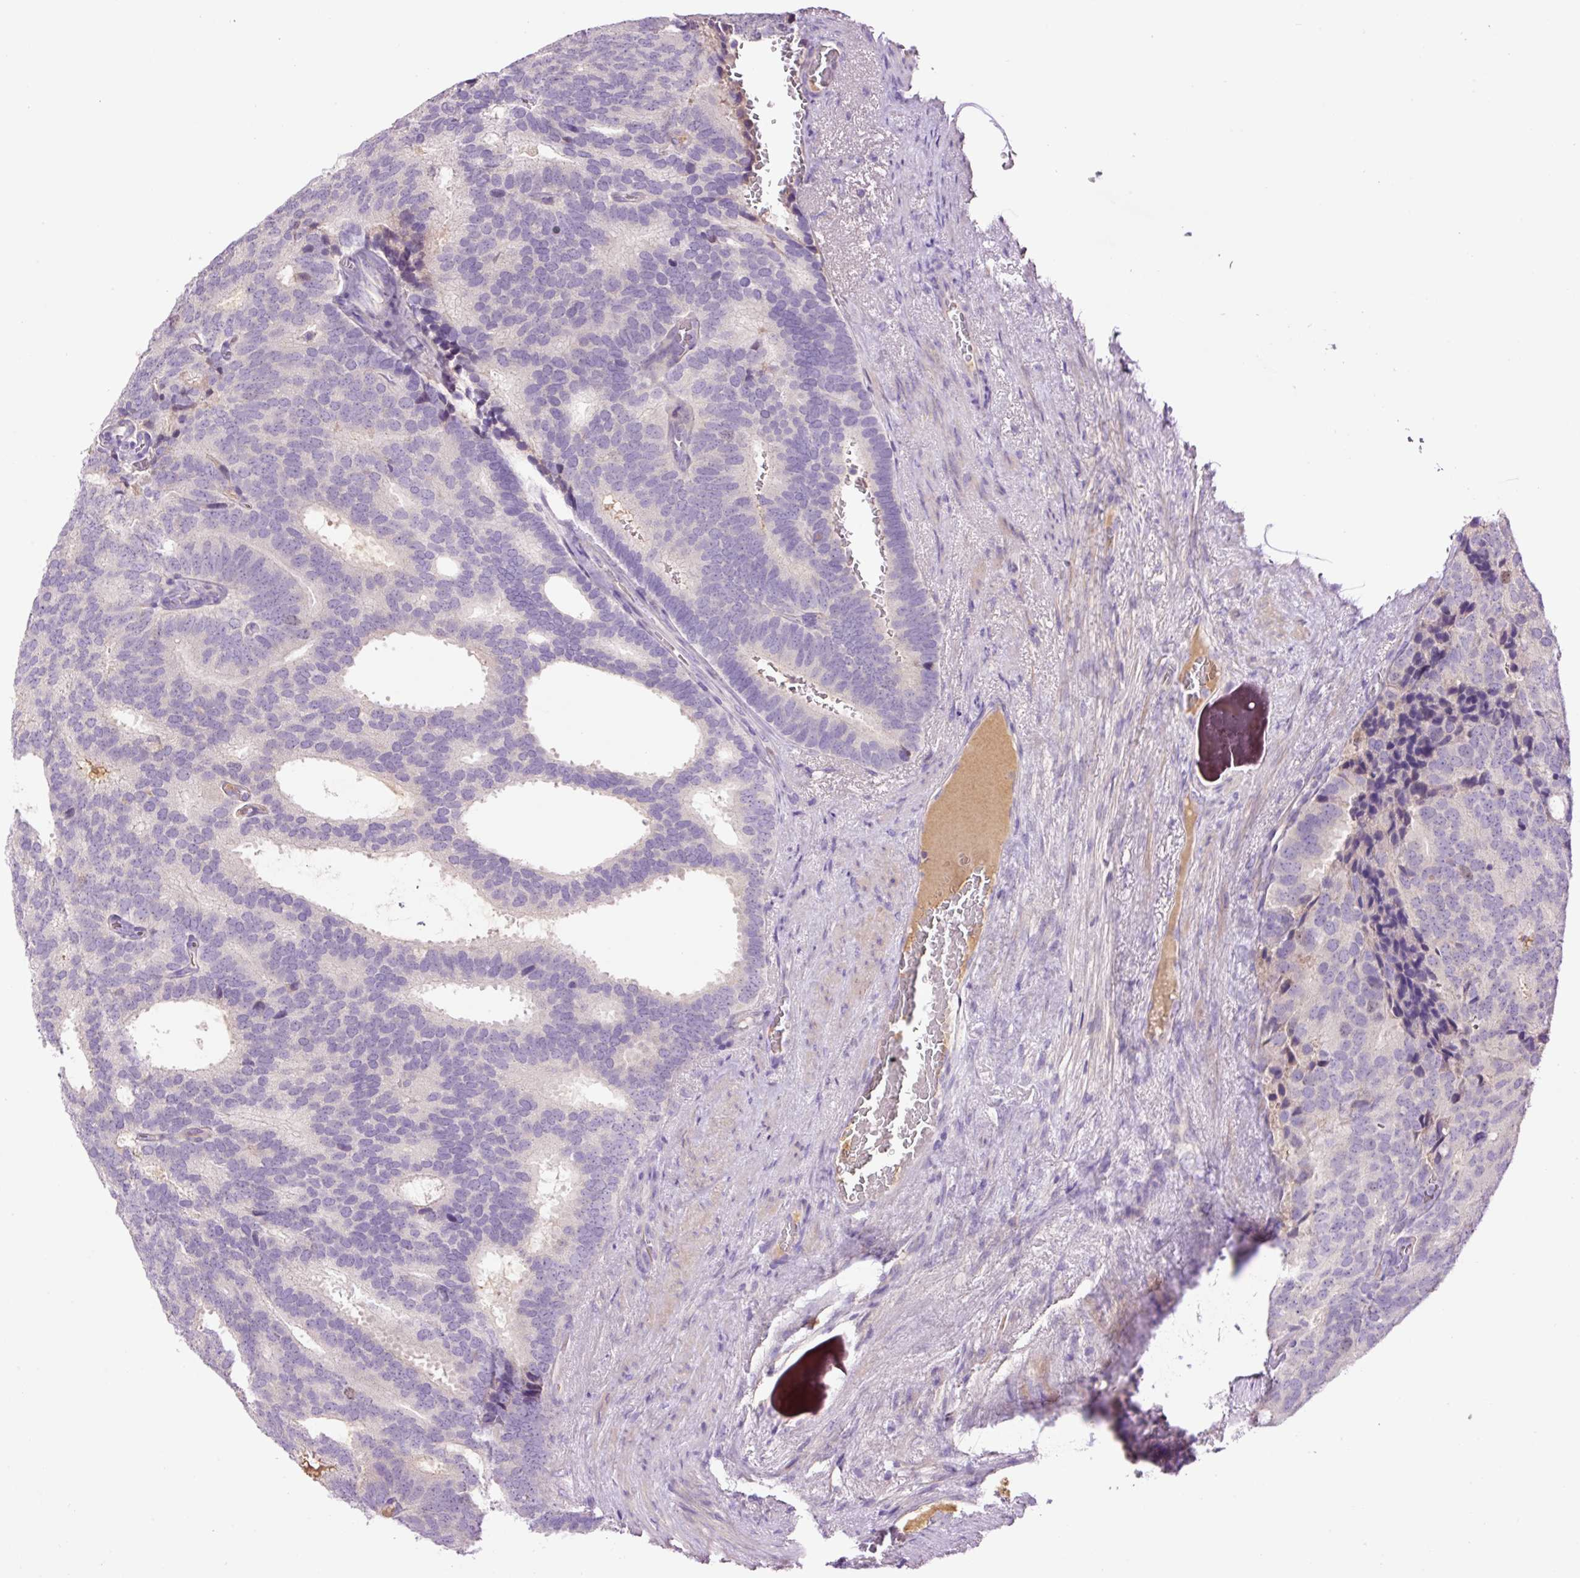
{"staining": {"intensity": "weak", "quantity": "<25%", "location": "nuclear"}, "tissue": "prostate cancer", "cell_type": "Tumor cells", "image_type": "cancer", "snomed": [{"axis": "morphology", "description": "Adenocarcinoma, Low grade"}, {"axis": "topography", "description": "Prostate"}], "caption": "Prostate cancer was stained to show a protein in brown. There is no significant expression in tumor cells. (Stains: DAB immunohistochemistry (IHC) with hematoxylin counter stain, Microscopy: brightfield microscopy at high magnification).", "gene": "DPPA4", "patient": {"sex": "male", "age": 71}}